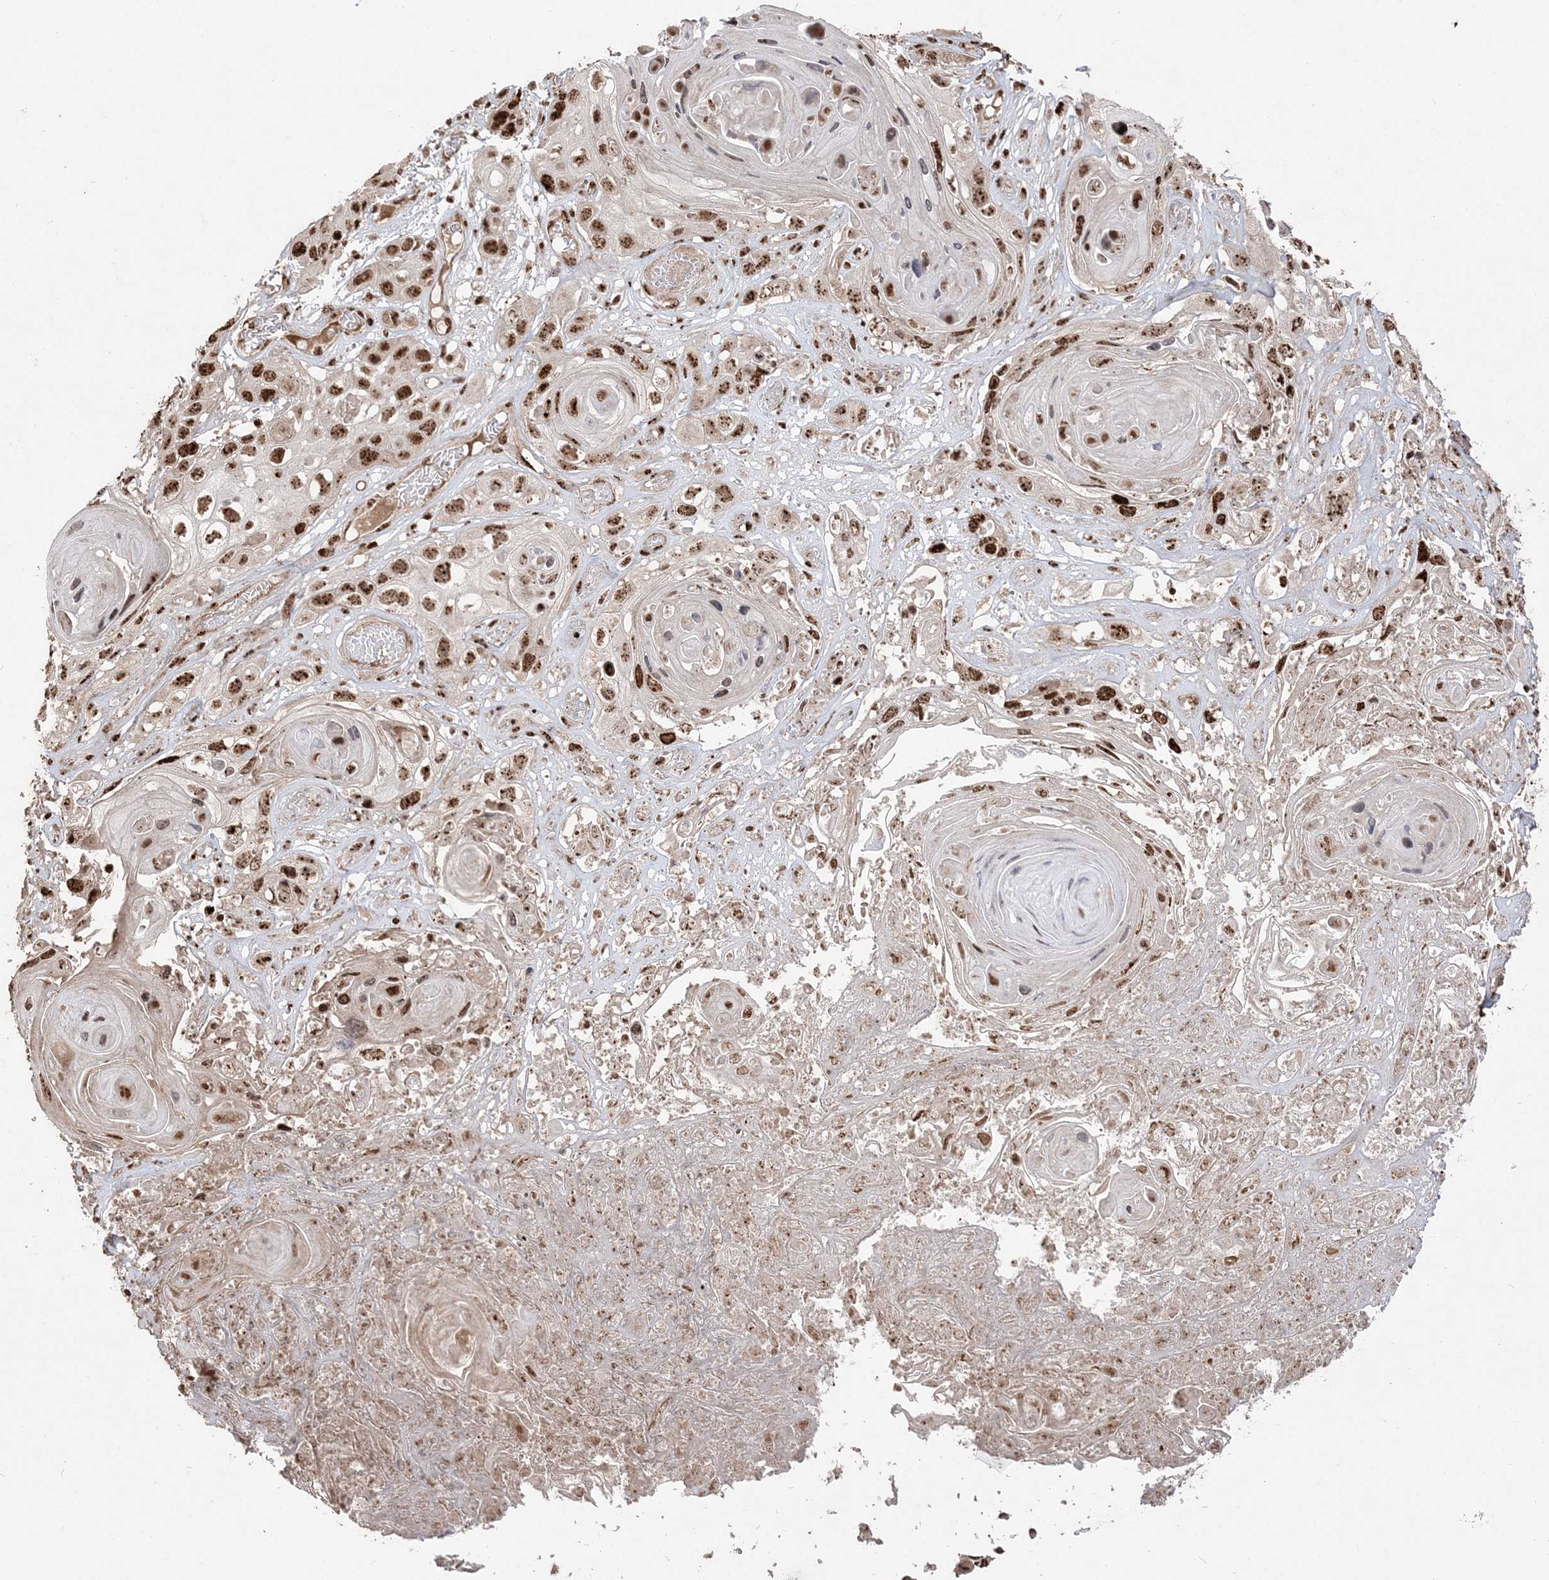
{"staining": {"intensity": "strong", "quantity": ">75%", "location": "nuclear"}, "tissue": "skin cancer", "cell_type": "Tumor cells", "image_type": "cancer", "snomed": [{"axis": "morphology", "description": "Squamous cell carcinoma, NOS"}, {"axis": "topography", "description": "Skin"}], "caption": "Protein expression analysis of skin cancer (squamous cell carcinoma) shows strong nuclear expression in about >75% of tumor cells. Immunohistochemistry stains the protein in brown and the nuclei are stained blue.", "gene": "RBM17", "patient": {"sex": "male", "age": 55}}